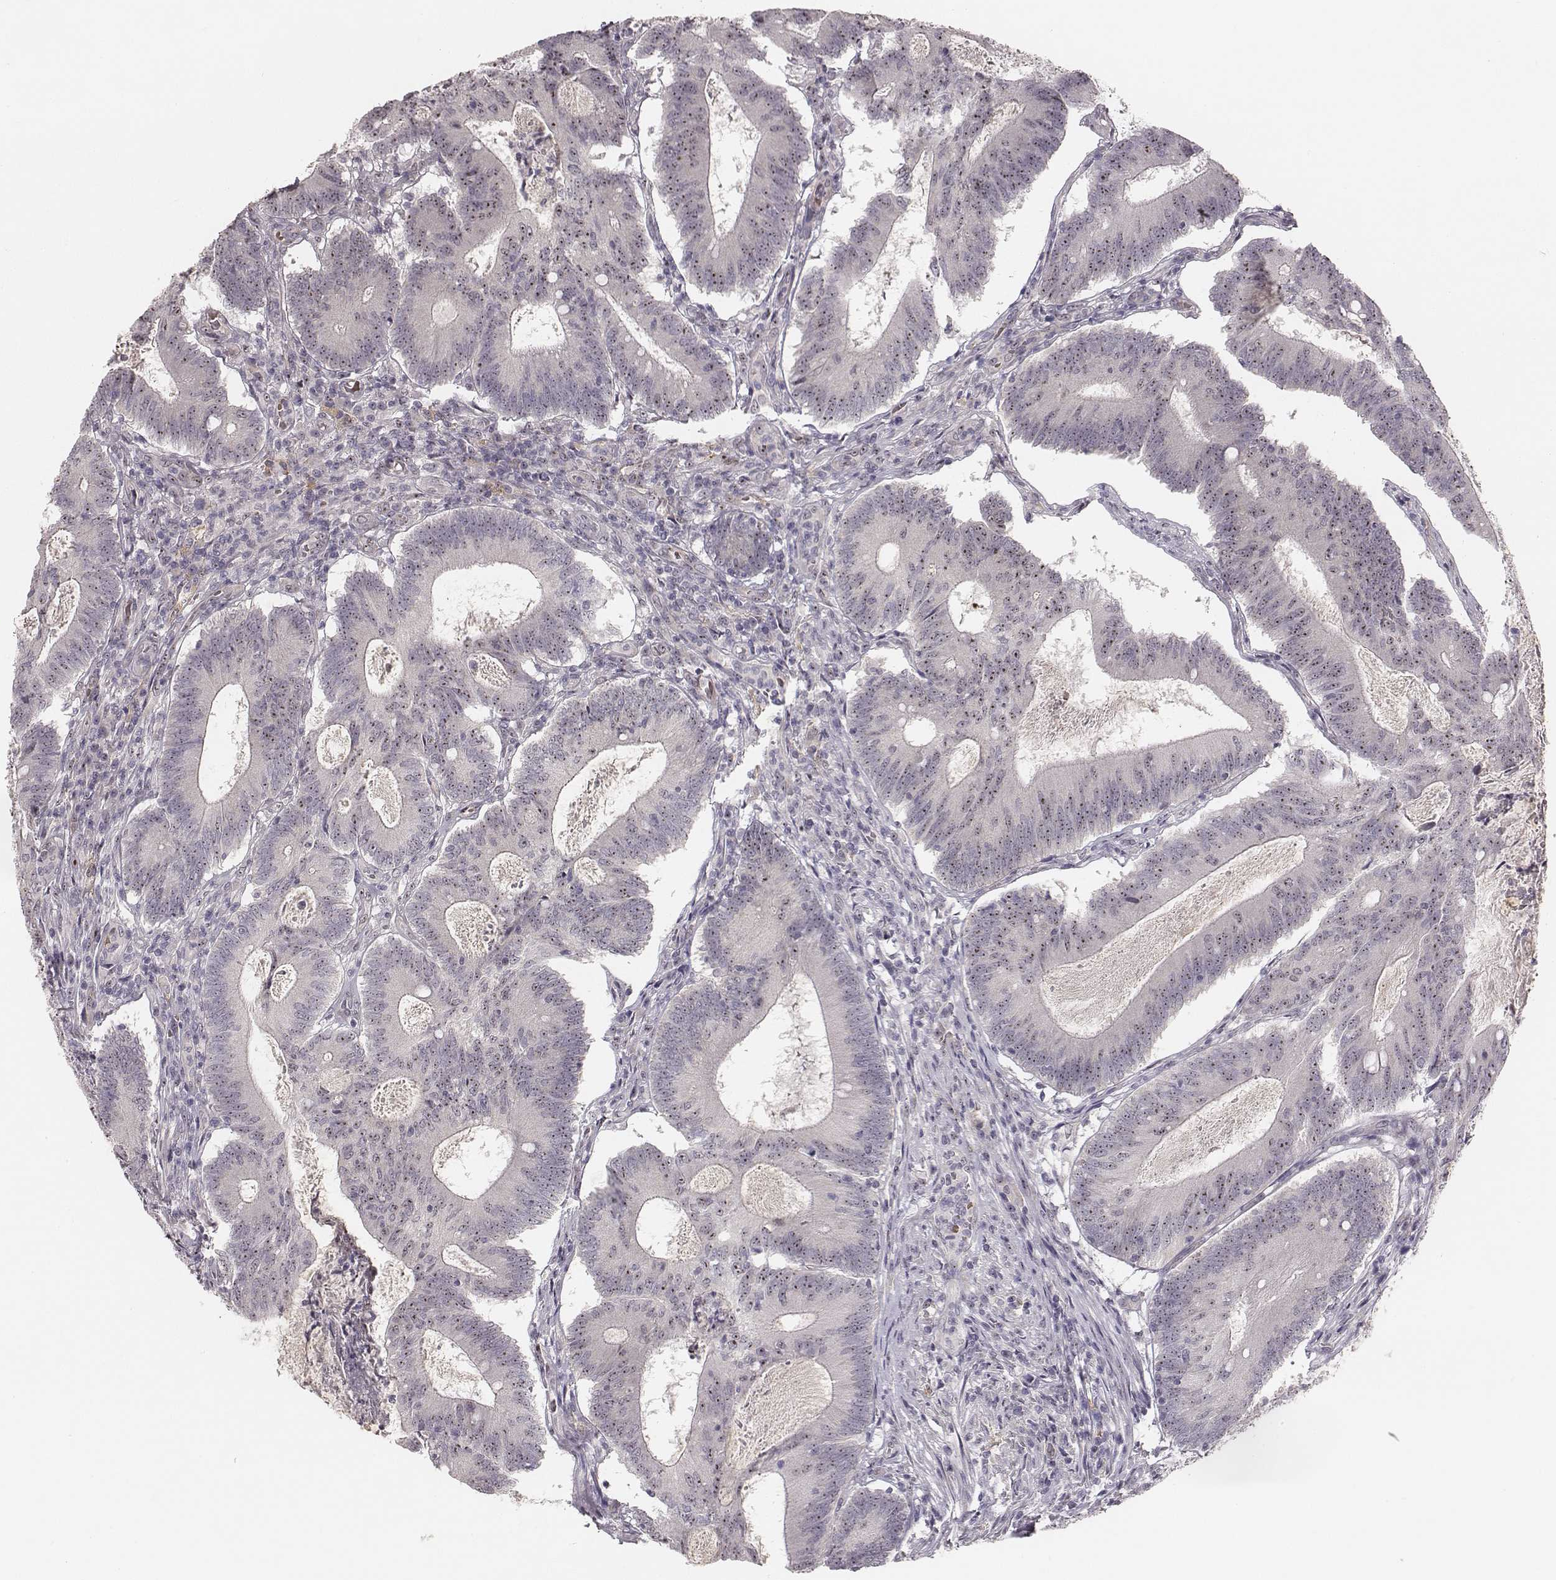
{"staining": {"intensity": "strong", "quantity": ">75%", "location": "nuclear"}, "tissue": "colorectal cancer", "cell_type": "Tumor cells", "image_type": "cancer", "snomed": [{"axis": "morphology", "description": "Adenocarcinoma, NOS"}, {"axis": "topography", "description": "Colon"}], "caption": "The histopathology image shows staining of adenocarcinoma (colorectal), revealing strong nuclear protein positivity (brown color) within tumor cells.", "gene": "NIFK", "patient": {"sex": "female", "age": 70}}